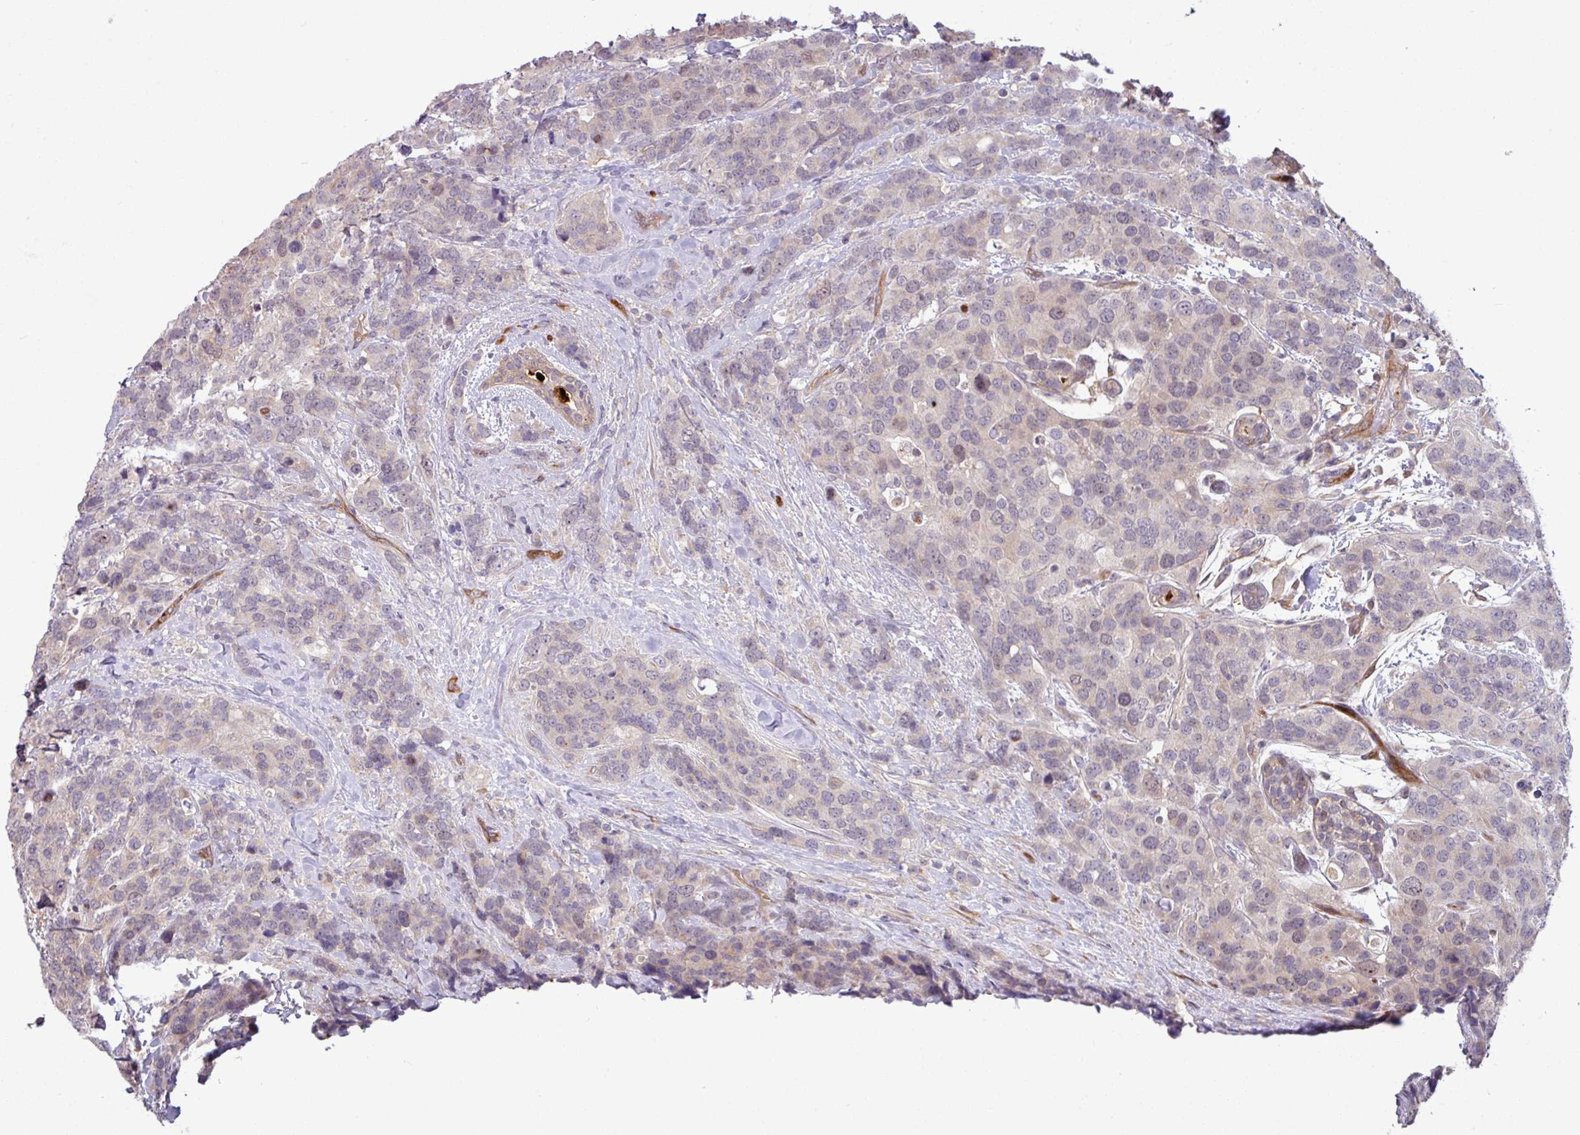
{"staining": {"intensity": "negative", "quantity": "none", "location": "none"}, "tissue": "breast cancer", "cell_type": "Tumor cells", "image_type": "cancer", "snomed": [{"axis": "morphology", "description": "Lobular carcinoma"}, {"axis": "topography", "description": "Breast"}], "caption": "The IHC photomicrograph has no significant staining in tumor cells of lobular carcinoma (breast) tissue.", "gene": "B4GALNT4", "patient": {"sex": "female", "age": 59}}